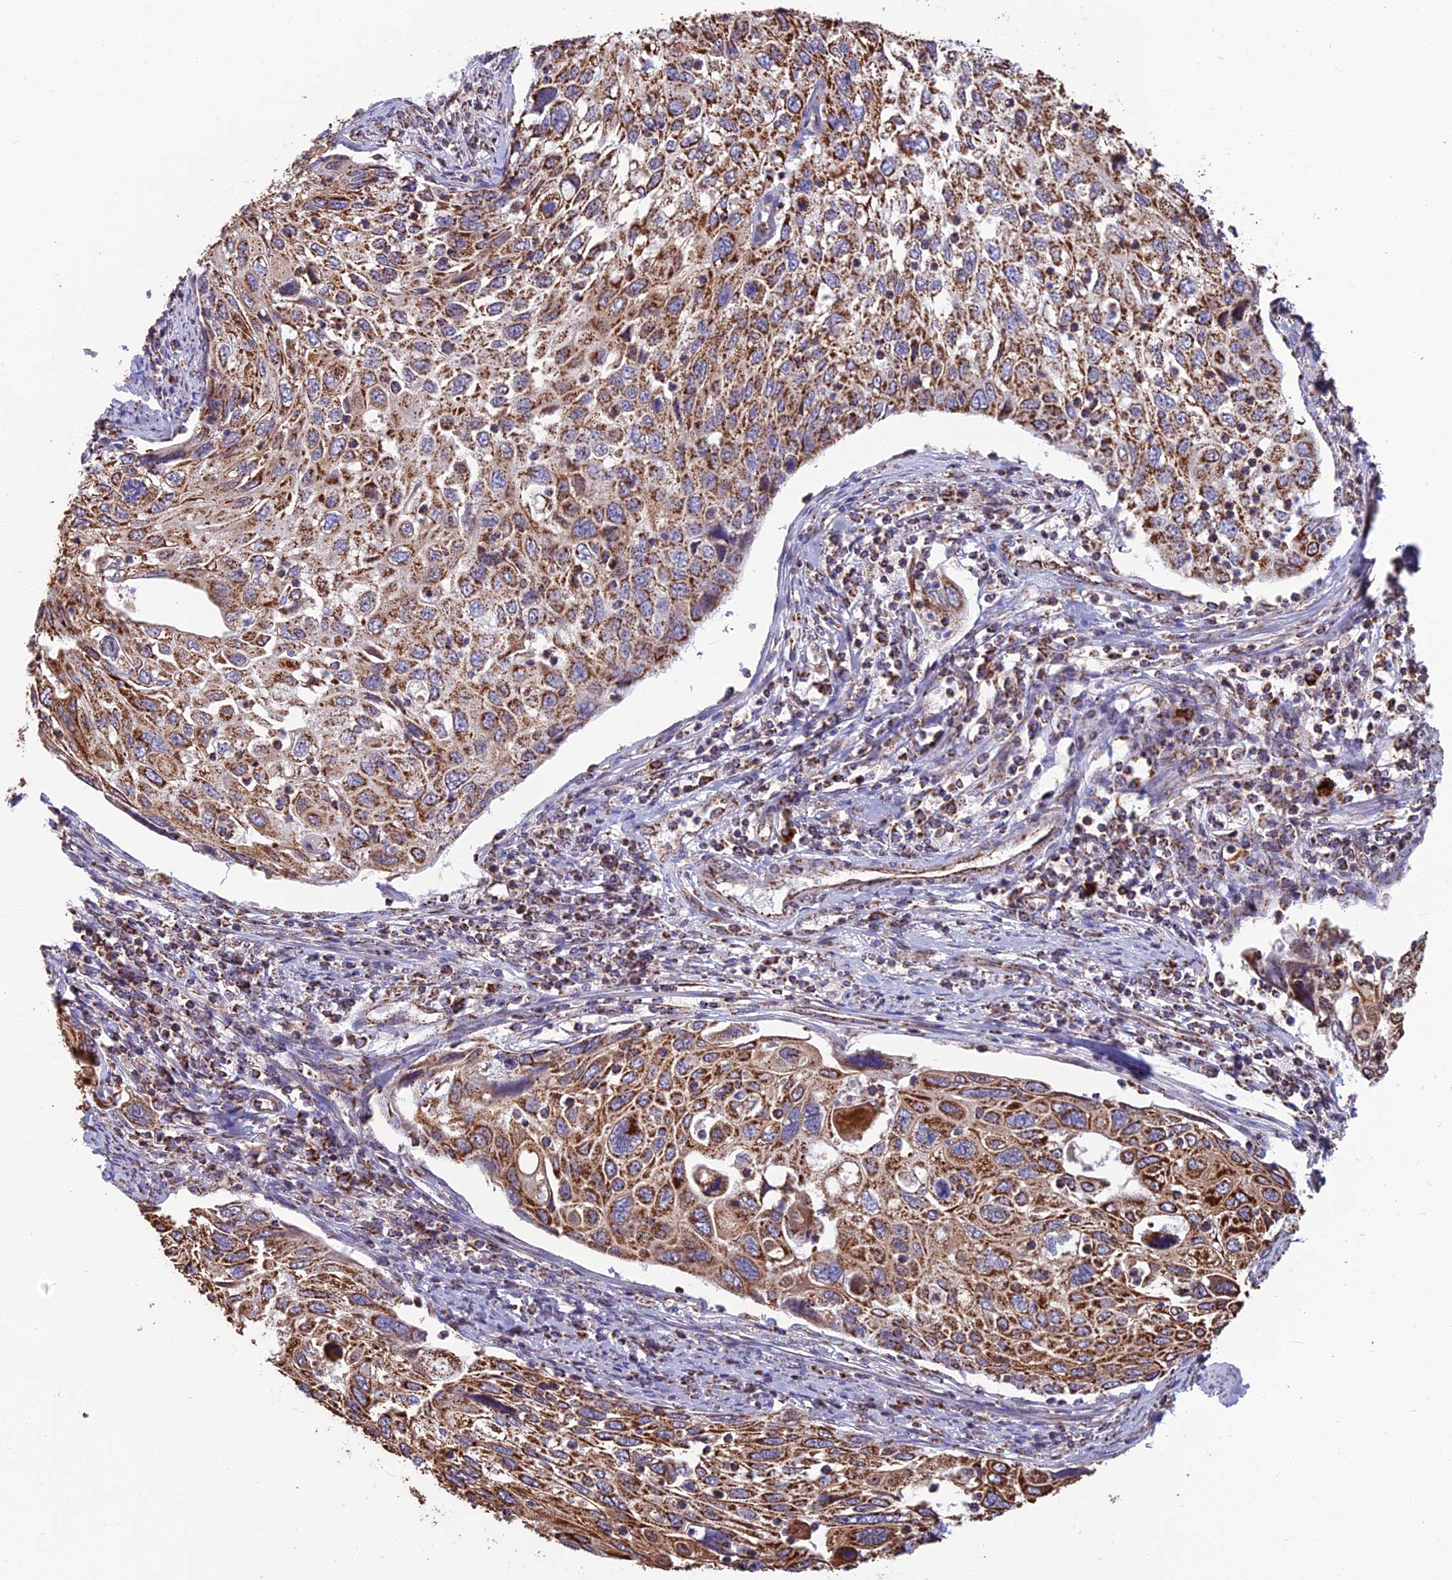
{"staining": {"intensity": "moderate", "quantity": ">75%", "location": "cytoplasmic/membranous"}, "tissue": "cervical cancer", "cell_type": "Tumor cells", "image_type": "cancer", "snomed": [{"axis": "morphology", "description": "Squamous cell carcinoma, NOS"}, {"axis": "topography", "description": "Cervix"}], "caption": "Immunohistochemical staining of cervical cancer shows medium levels of moderate cytoplasmic/membranous protein positivity in approximately >75% of tumor cells.", "gene": "CS", "patient": {"sex": "female", "age": 70}}